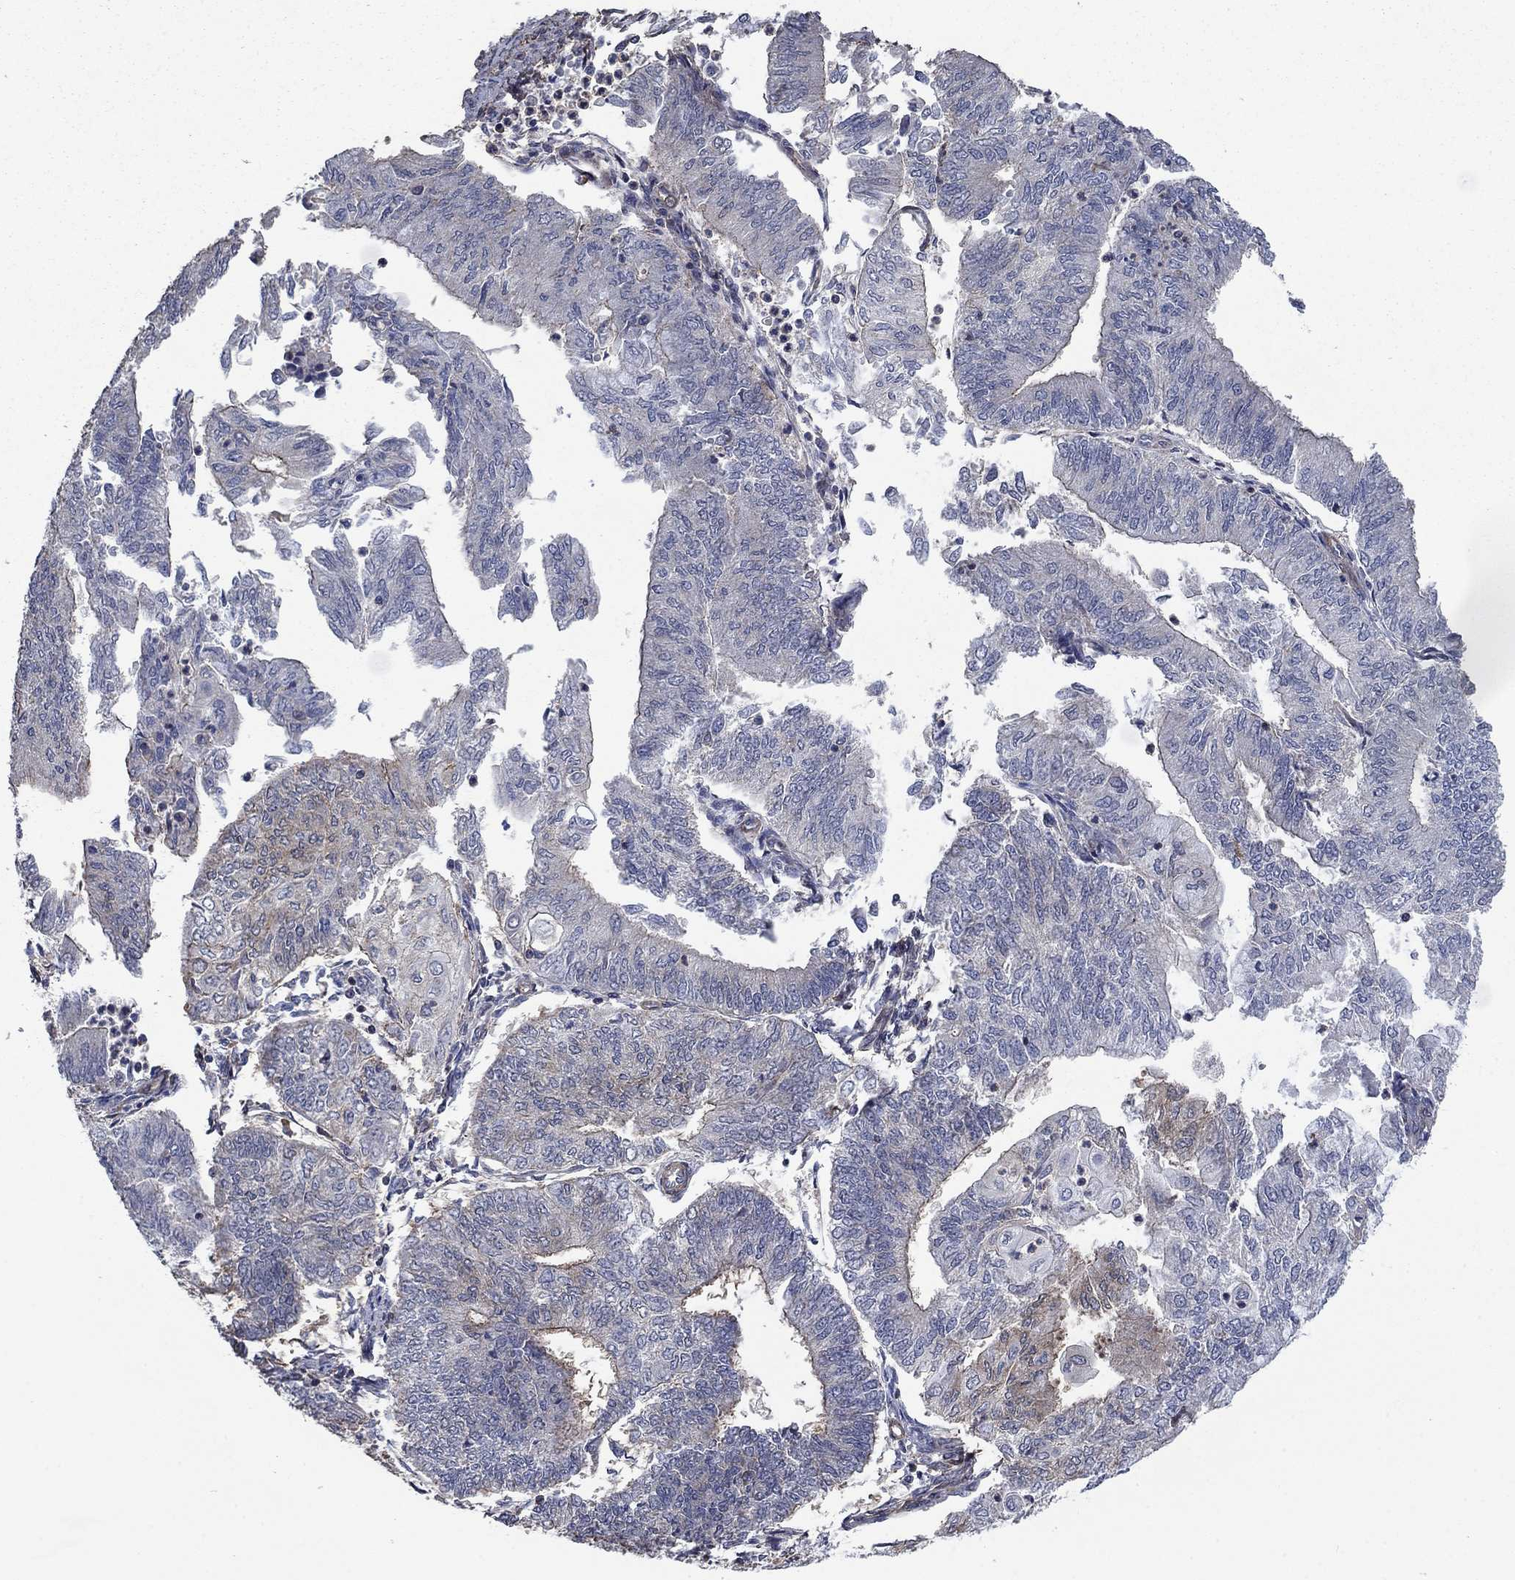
{"staining": {"intensity": "weak", "quantity": "<25%", "location": "cytoplasmic/membranous"}, "tissue": "endometrial cancer", "cell_type": "Tumor cells", "image_type": "cancer", "snomed": [{"axis": "morphology", "description": "Adenocarcinoma, NOS"}, {"axis": "topography", "description": "Endometrium"}], "caption": "Immunohistochemical staining of endometrial cancer displays no significant expression in tumor cells. (Stains: DAB immunohistochemistry (IHC) with hematoxylin counter stain, Microscopy: brightfield microscopy at high magnification).", "gene": "PDE3A", "patient": {"sex": "female", "age": 59}}